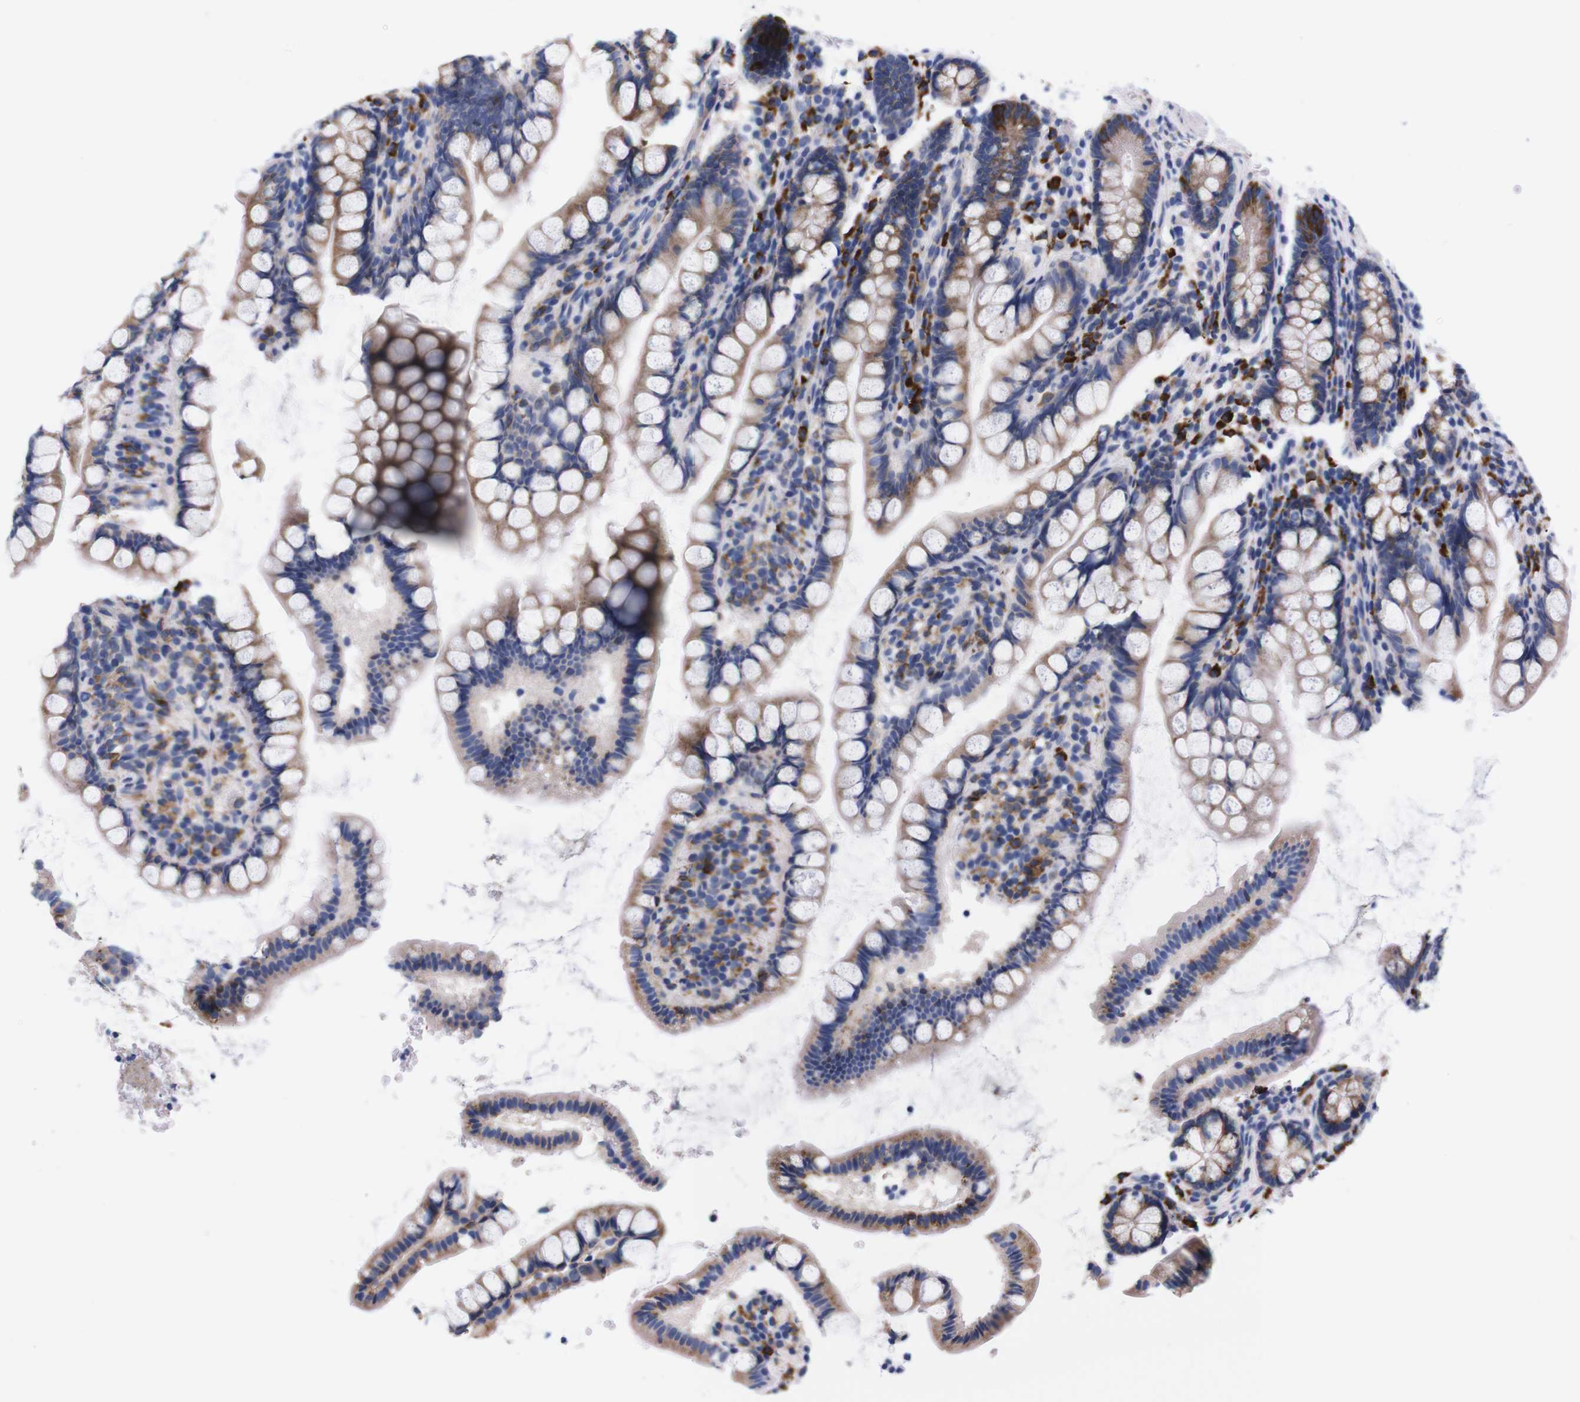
{"staining": {"intensity": "moderate", "quantity": ">75%", "location": "cytoplasmic/membranous"}, "tissue": "small intestine", "cell_type": "Glandular cells", "image_type": "normal", "snomed": [{"axis": "morphology", "description": "Normal tissue, NOS"}, {"axis": "topography", "description": "Small intestine"}], "caption": "IHC (DAB) staining of normal small intestine exhibits moderate cytoplasmic/membranous protein positivity in approximately >75% of glandular cells.", "gene": "NEBL", "patient": {"sex": "female", "age": 84}}